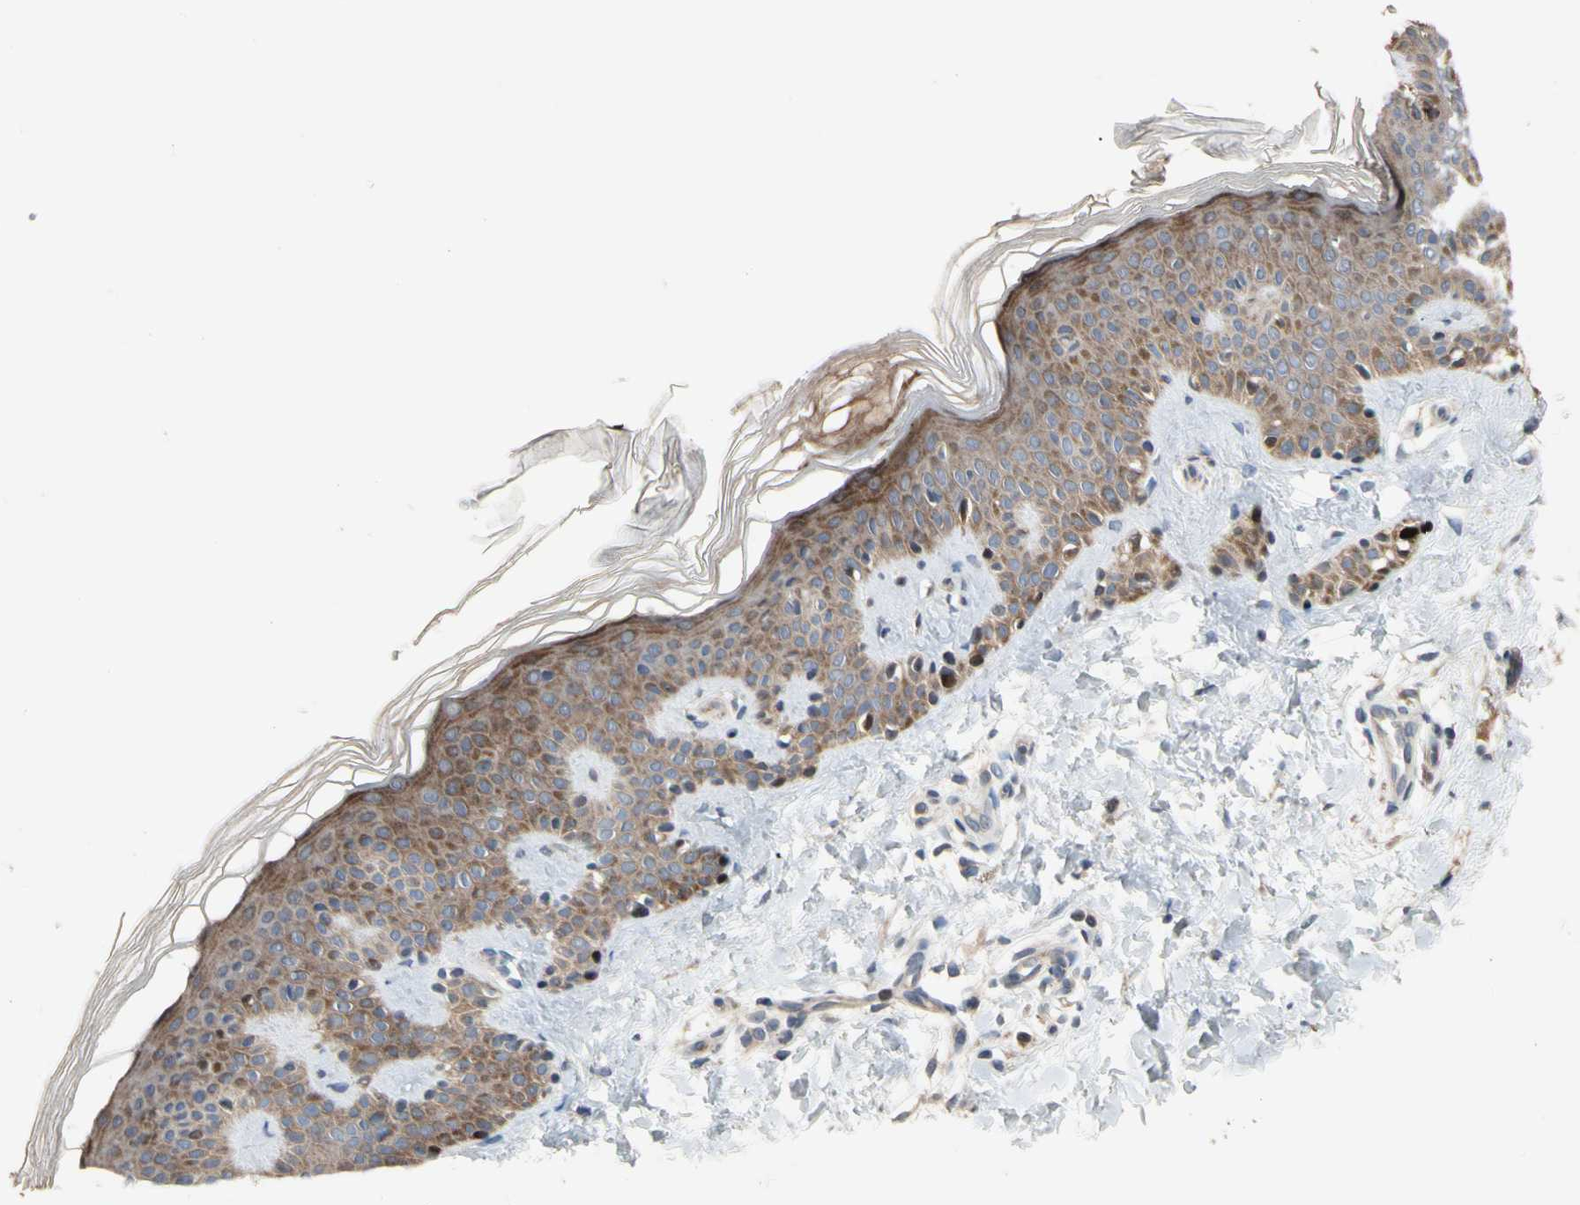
{"staining": {"intensity": "negative", "quantity": "none", "location": "none"}, "tissue": "skin", "cell_type": "Fibroblasts", "image_type": "normal", "snomed": [{"axis": "morphology", "description": "Normal tissue, NOS"}, {"axis": "topography", "description": "Skin"}], "caption": "A photomicrograph of human skin is negative for staining in fibroblasts. (Brightfield microscopy of DAB (3,3'-diaminobenzidine) immunohistochemistry (IHC) at high magnification).", "gene": "HMGCR", "patient": {"sex": "male", "age": 16}}